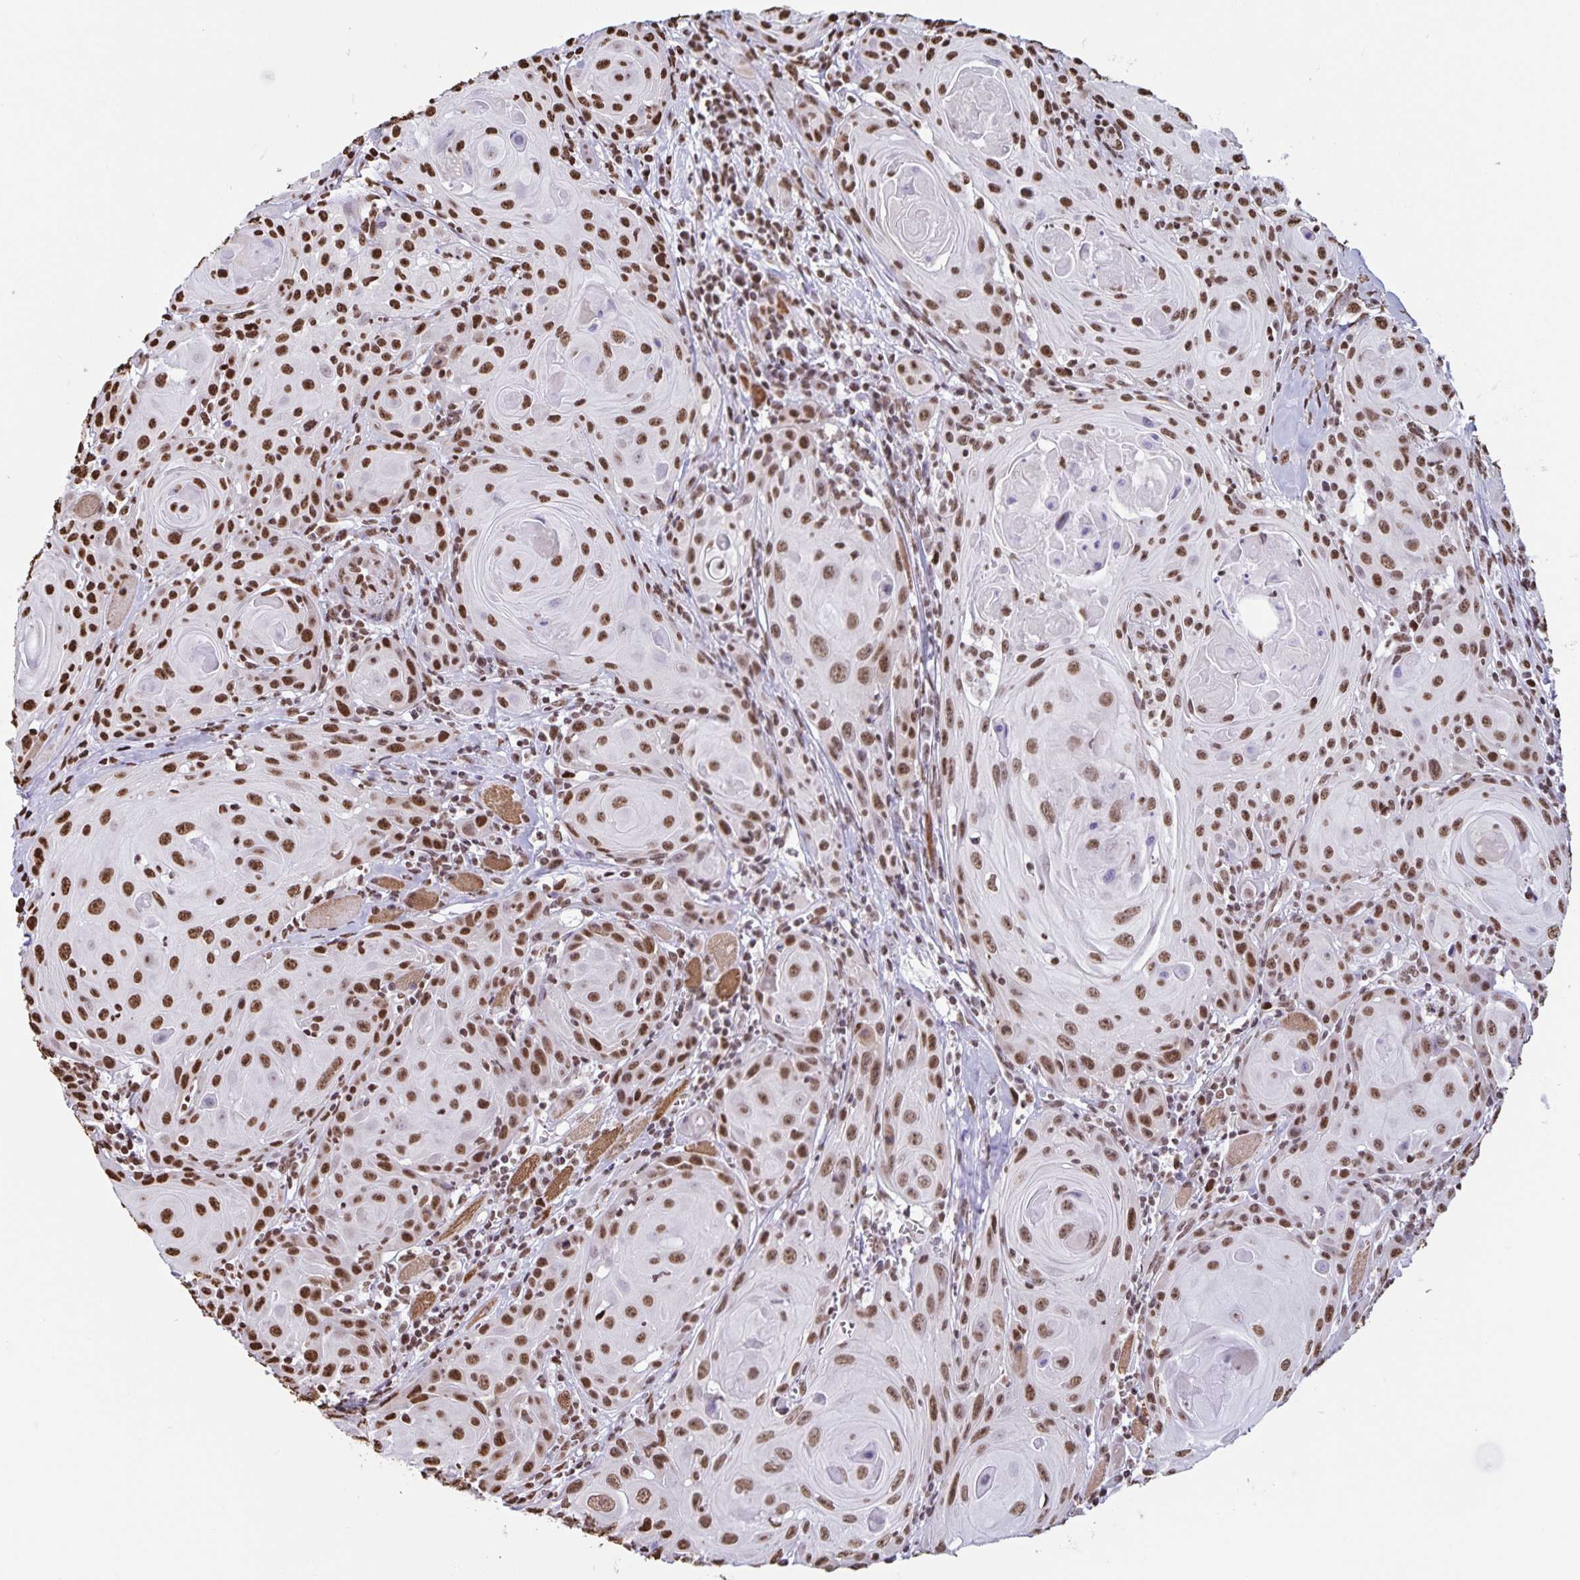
{"staining": {"intensity": "moderate", "quantity": ">75%", "location": "nuclear"}, "tissue": "head and neck cancer", "cell_type": "Tumor cells", "image_type": "cancer", "snomed": [{"axis": "morphology", "description": "Squamous cell carcinoma, NOS"}, {"axis": "topography", "description": "Head-Neck"}], "caption": "Protein expression analysis of human head and neck cancer reveals moderate nuclear positivity in approximately >75% of tumor cells.", "gene": "DUT", "patient": {"sex": "female", "age": 80}}